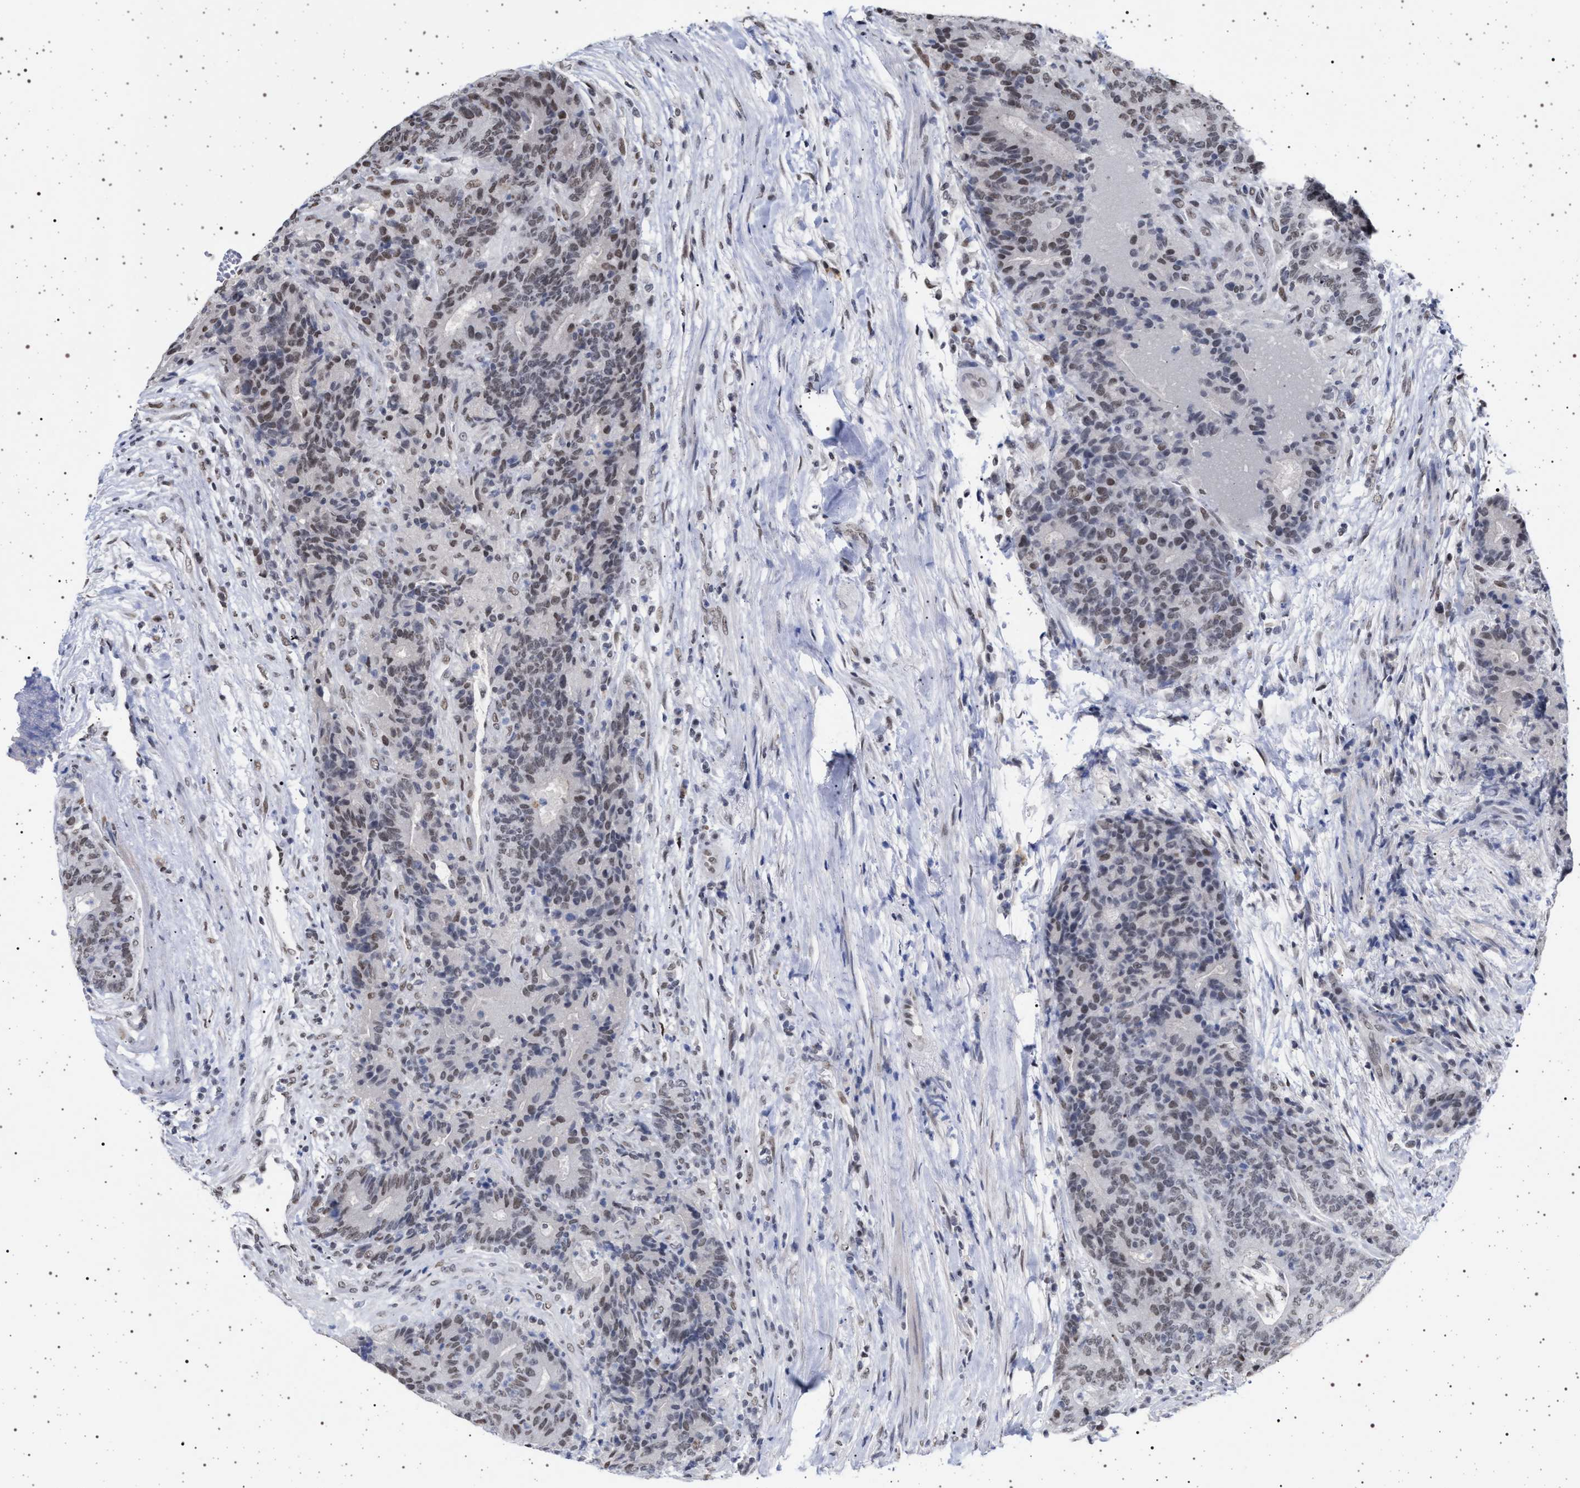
{"staining": {"intensity": "weak", "quantity": ">75%", "location": "nuclear"}, "tissue": "colorectal cancer", "cell_type": "Tumor cells", "image_type": "cancer", "snomed": [{"axis": "morphology", "description": "Normal tissue, NOS"}, {"axis": "morphology", "description": "Adenocarcinoma, NOS"}, {"axis": "topography", "description": "Colon"}], "caption": "A low amount of weak nuclear staining is seen in about >75% of tumor cells in adenocarcinoma (colorectal) tissue. The staining was performed using DAB (3,3'-diaminobenzidine), with brown indicating positive protein expression. Nuclei are stained blue with hematoxylin.", "gene": "PHF12", "patient": {"sex": "female", "age": 75}}